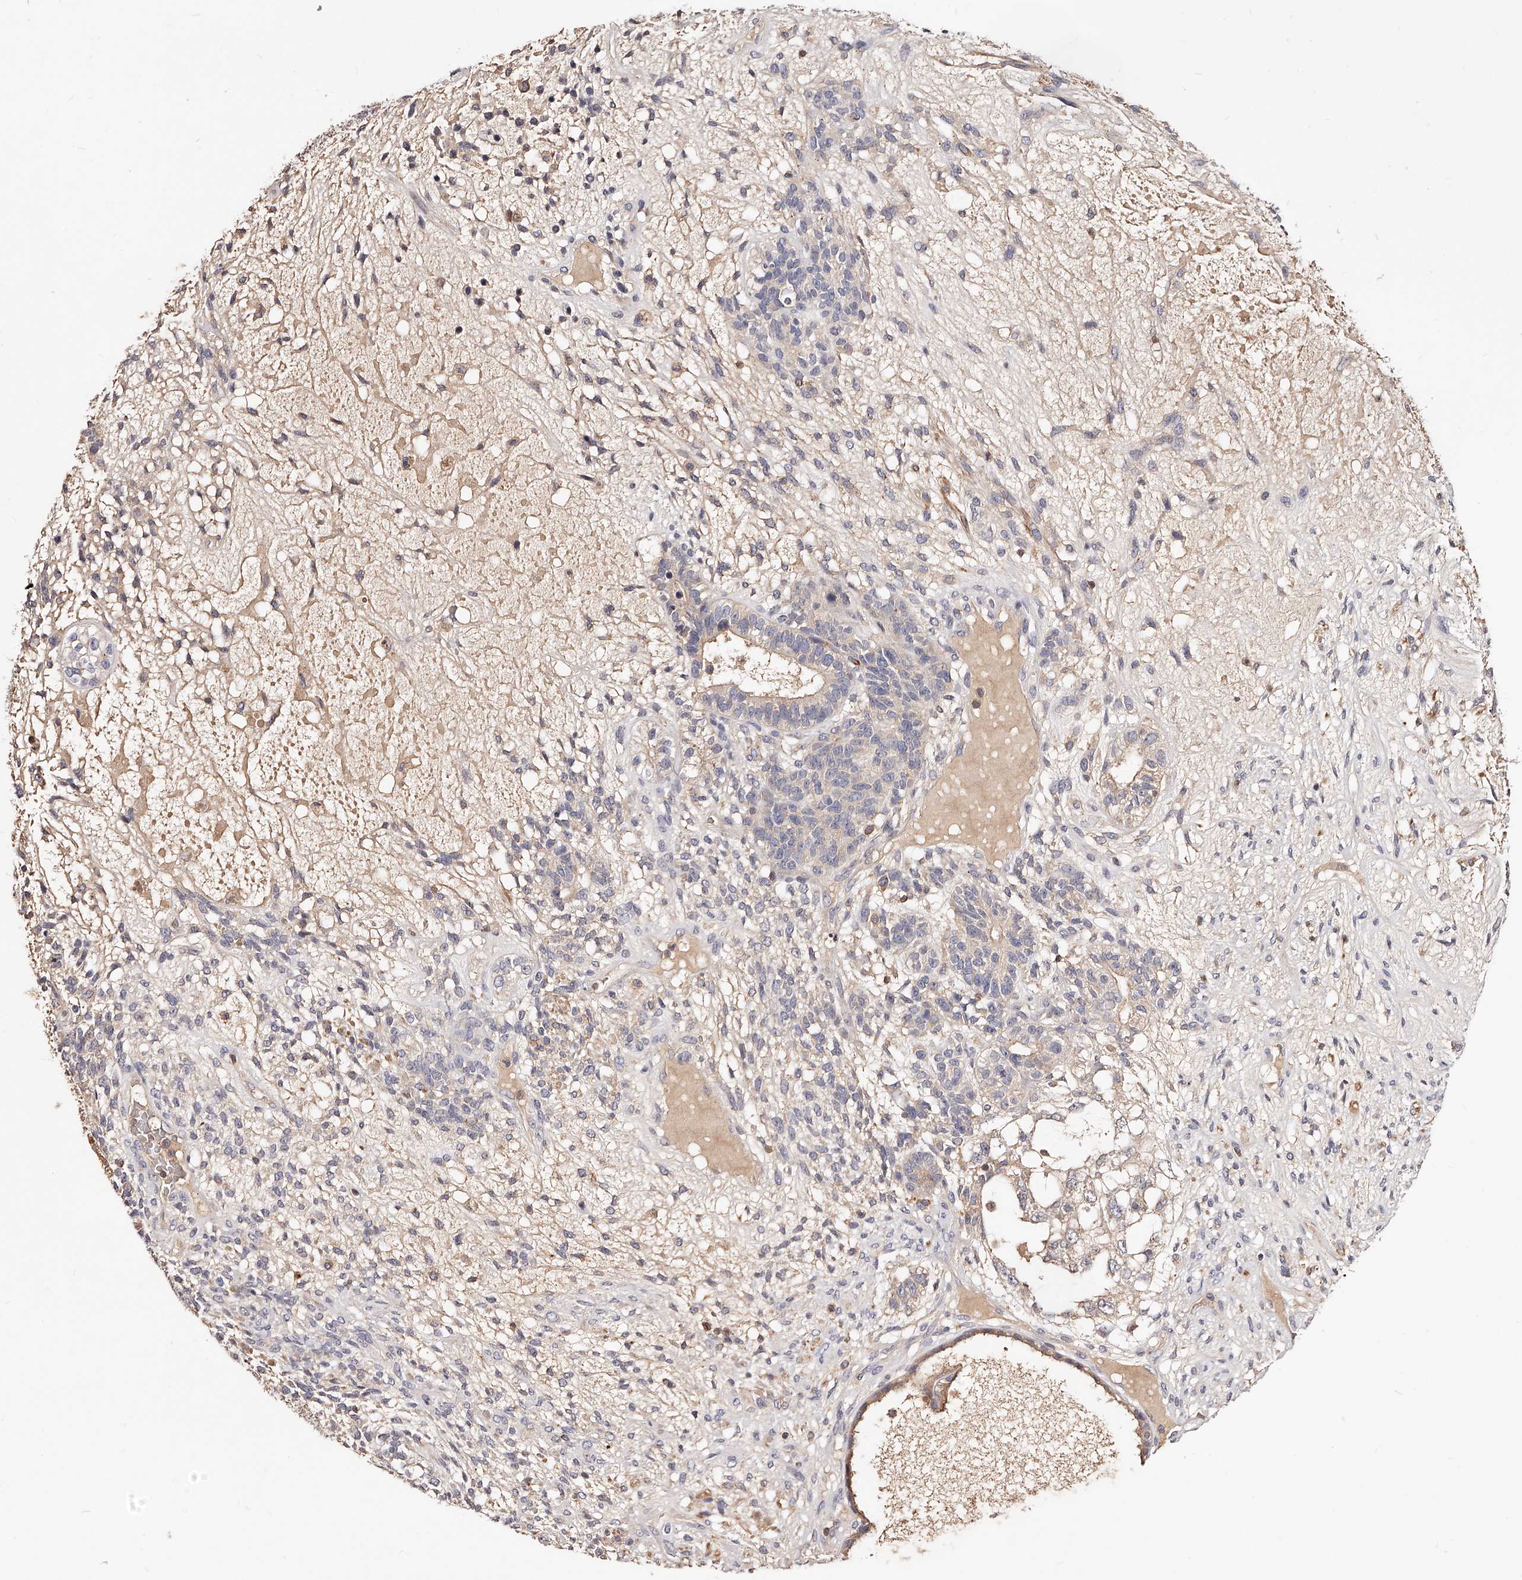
{"staining": {"intensity": "weak", "quantity": "<25%", "location": "cytoplasmic/membranous"}, "tissue": "testis cancer", "cell_type": "Tumor cells", "image_type": "cancer", "snomed": [{"axis": "morphology", "description": "Seminoma, NOS"}, {"axis": "morphology", "description": "Carcinoma, Embryonal, NOS"}, {"axis": "topography", "description": "Testis"}], "caption": "Immunohistochemistry image of testis cancer (seminoma) stained for a protein (brown), which displays no expression in tumor cells.", "gene": "PHACTR1", "patient": {"sex": "male", "age": 28}}